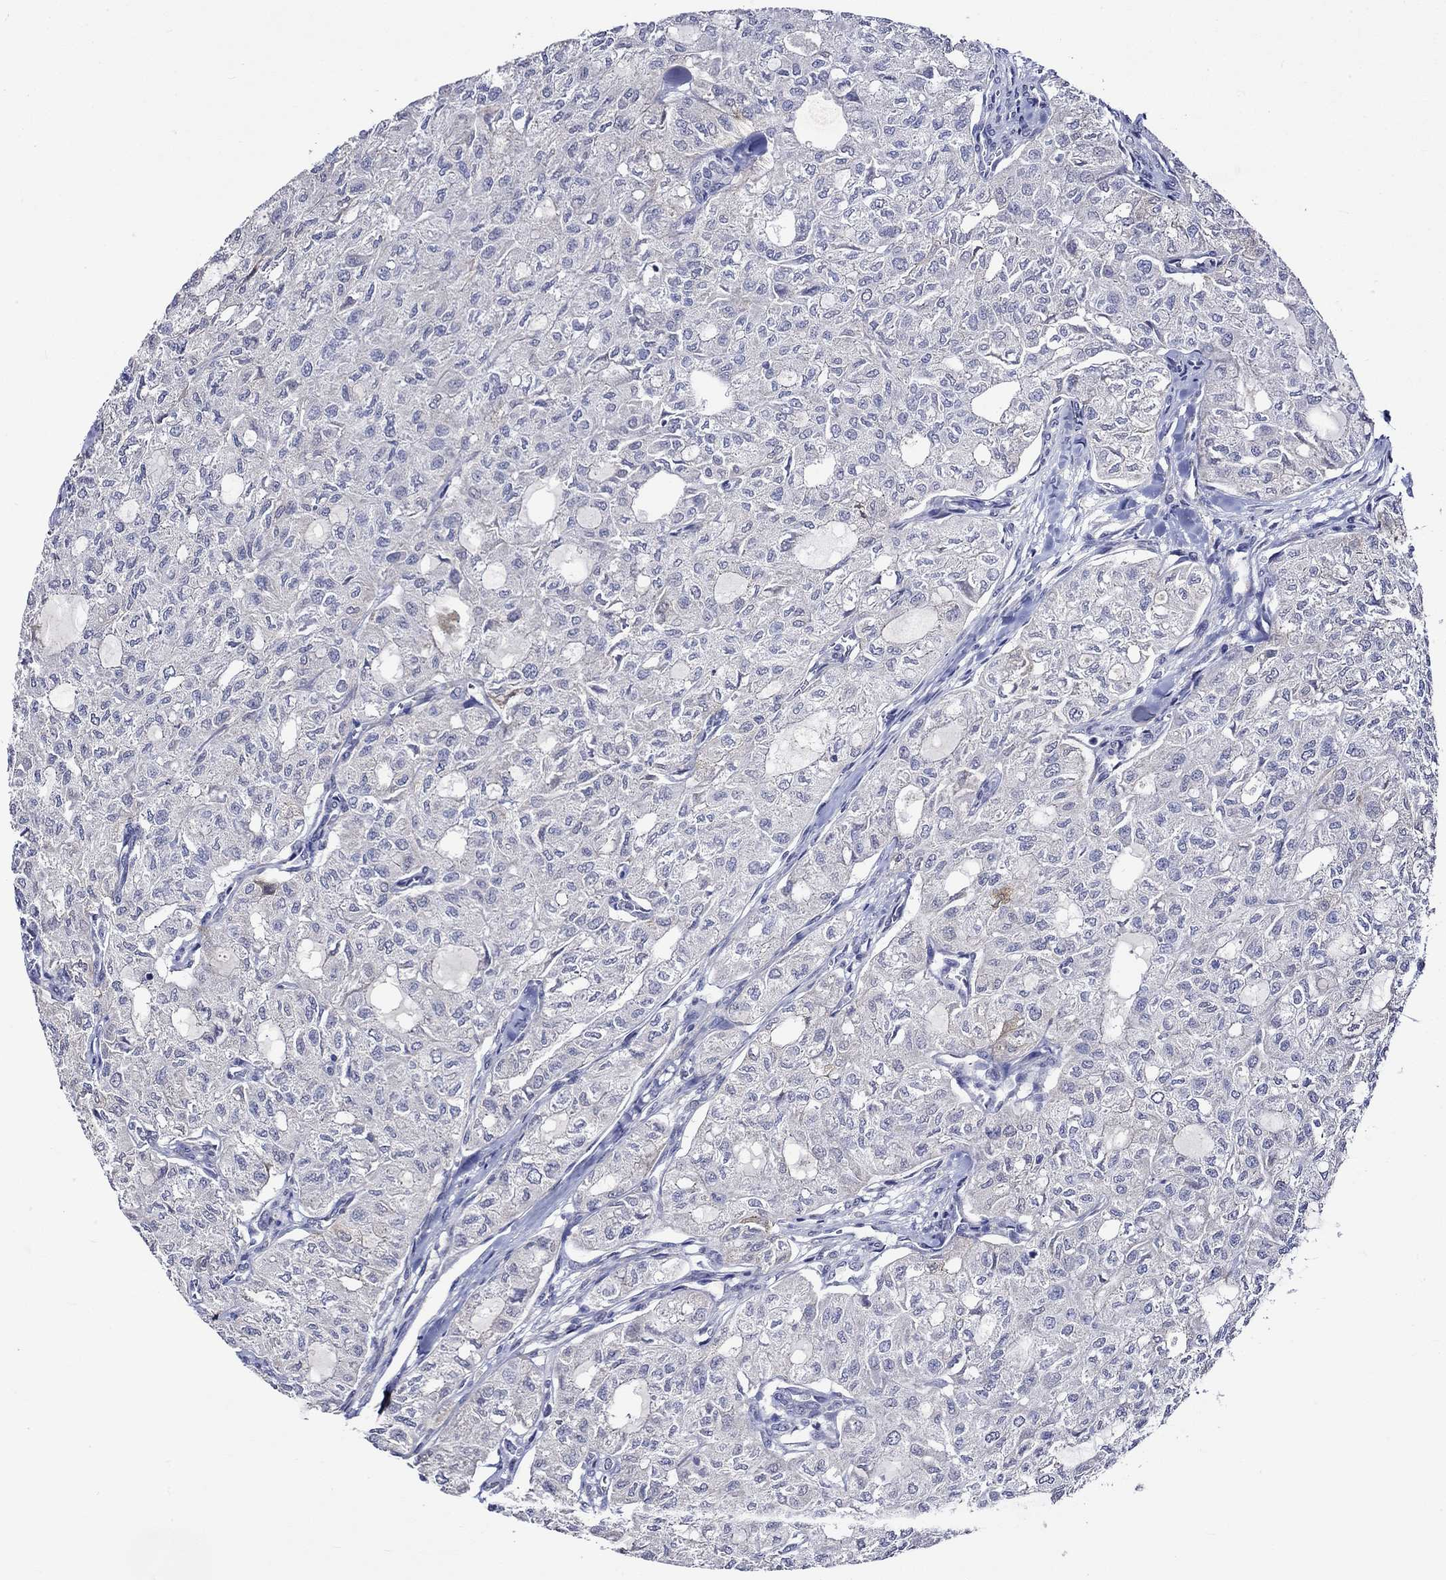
{"staining": {"intensity": "moderate", "quantity": "<25%", "location": "cytoplasmic/membranous"}, "tissue": "thyroid cancer", "cell_type": "Tumor cells", "image_type": "cancer", "snomed": [{"axis": "morphology", "description": "Follicular adenoma carcinoma, NOS"}, {"axis": "topography", "description": "Thyroid gland"}], "caption": "IHC of human thyroid cancer (follicular adenoma carcinoma) displays low levels of moderate cytoplasmic/membranous expression in about <25% of tumor cells.", "gene": "CRYAB", "patient": {"sex": "male", "age": 75}}